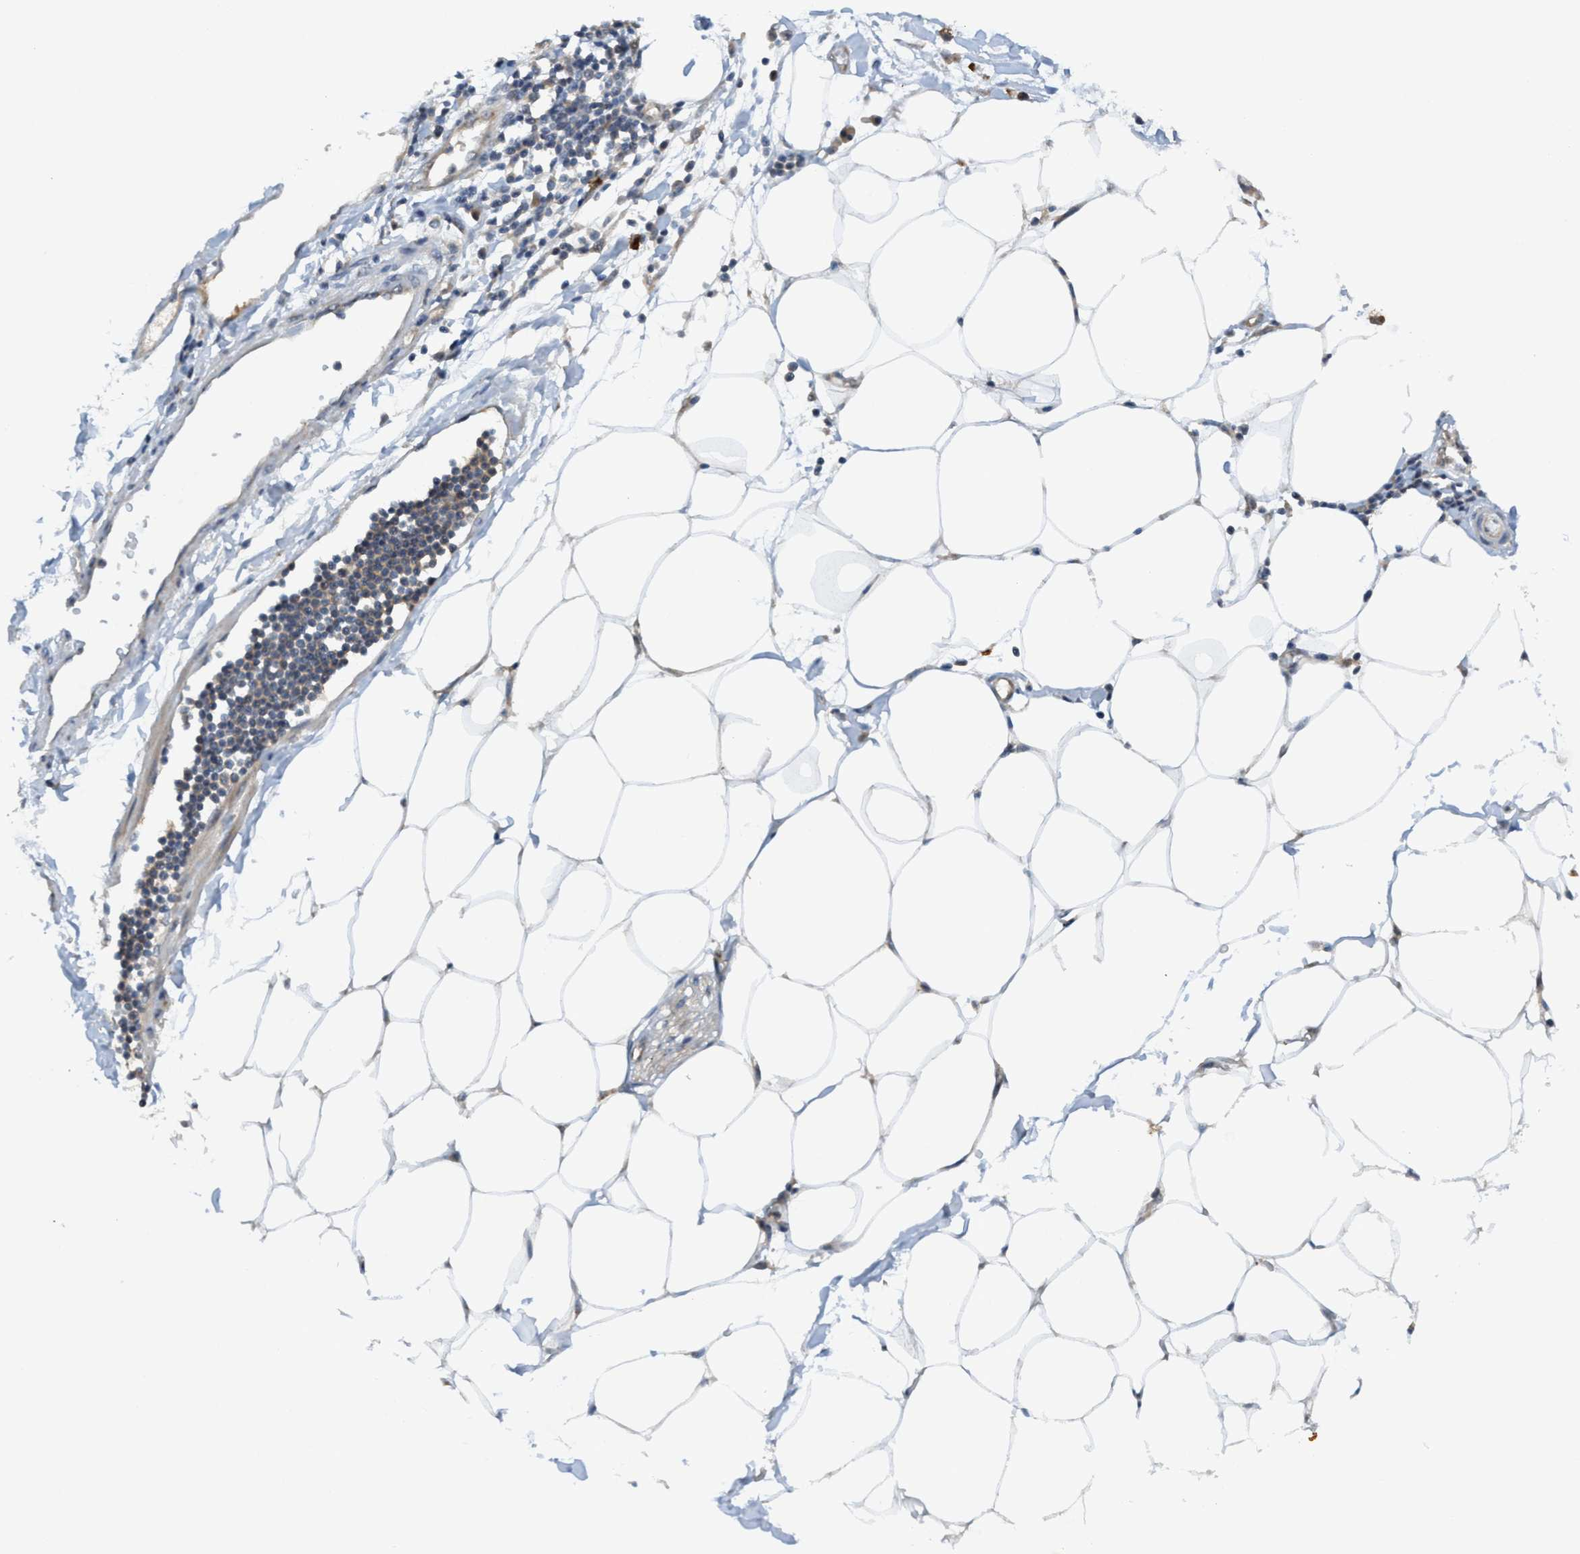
{"staining": {"intensity": "negative", "quantity": "none", "location": "none"}, "tissue": "adipose tissue", "cell_type": "Adipocytes", "image_type": "normal", "snomed": [{"axis": "morphology", "description": "Normal tissue, NOS"}, {"axis": "morphology", "description": "Adenocarcinoma, NOS"}, {"axis": "topography", "description": "Colon"}, {"axis": "topography", "description": "Peripheral nerve tissue"}], "caption": "Adipocytes show no significant protein positivity in normal adipose tissue. (Brightfield microscopy of DAB immunohistochemistry at high magnification).", "gene": "TRIM65", "patient": {"sex": "male", "age": 14}}